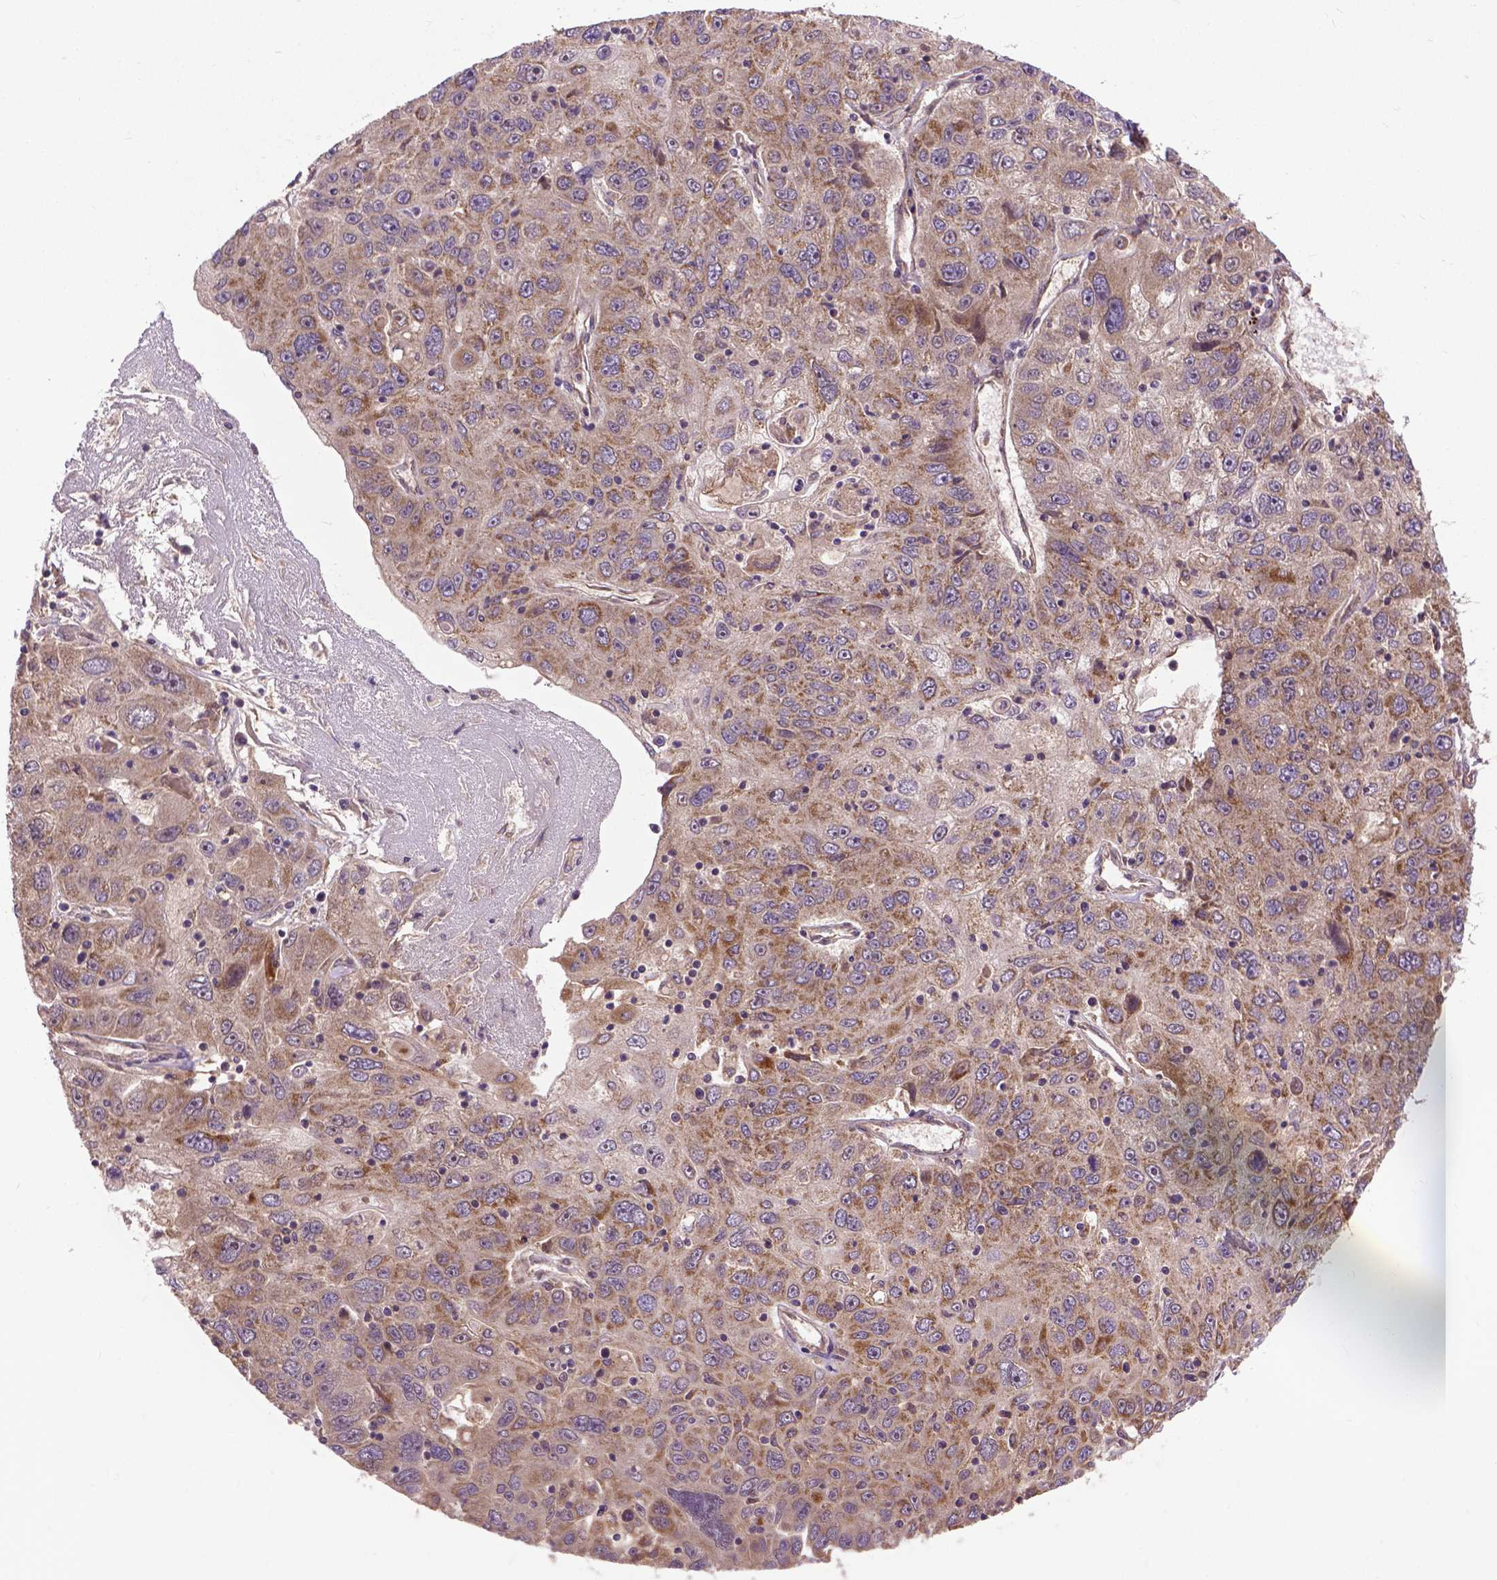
{"staining": {"intensity": "moderate", "quantity": ">75%", "location": "cytoplasmic/membranous"}, "tissue": "stomach cancer", "cell_type": "Tumor cells", "image_type": "cancer", "snomed": [{"axis": "morphology", "description": "Adenocarcinoma, NOS"}, {"axis": "topography", "description": "Stomach"}], "caption": "Protein staining by immunohistochemistry (IHC) exhibits moderate cytoplasmic/membranous staining in about >75% of tumor cells in stomach cancer (adenocarcinoma). (DAB (3,3'-diaminobenzidine) = brown stain, brightfield microscopy at high magnification).", "gene": "ZNF616", "patient": {"sex": "male", "age": 56}}